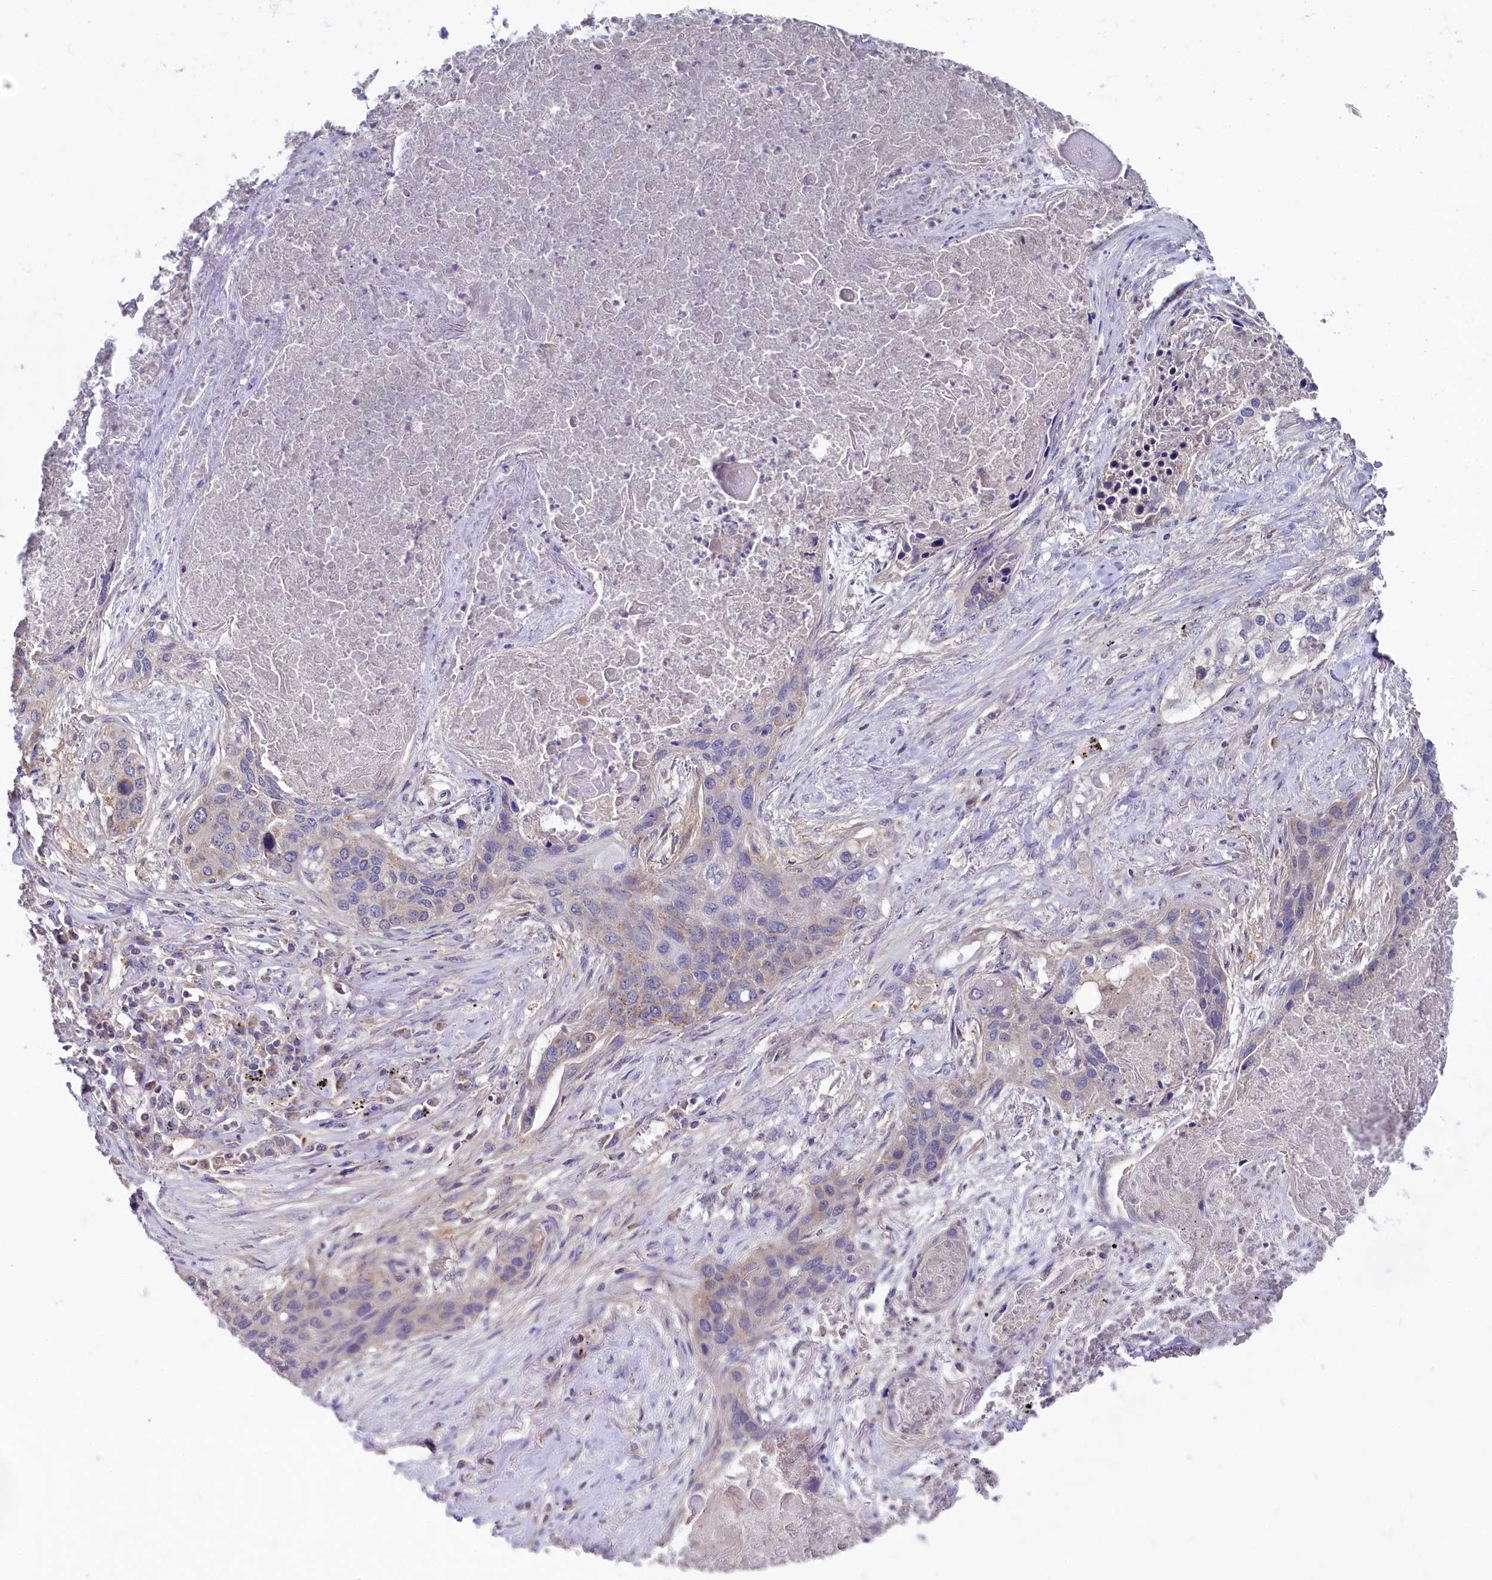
{"staining": {"intensity": "weak", "quantity": "<25%", "location": "cytoplasmic/membranous"}, "tissue": "lung cancer", "cell_type": "Tumor cells", "image_type": "cancer", "snomed": [{"axis": "morphology", "description": "Squamous cell carcinoma, NOS"}, {"axis": "topography", "description": "Lung"}], "caption": "Human lung squamous cell carcinoma stained for a protein using immunohistochemistry (IHC) demonstrates no expression in tumor cells.", "gene": "MRPL57", "patient": {"sex": "female", "age": 63}}